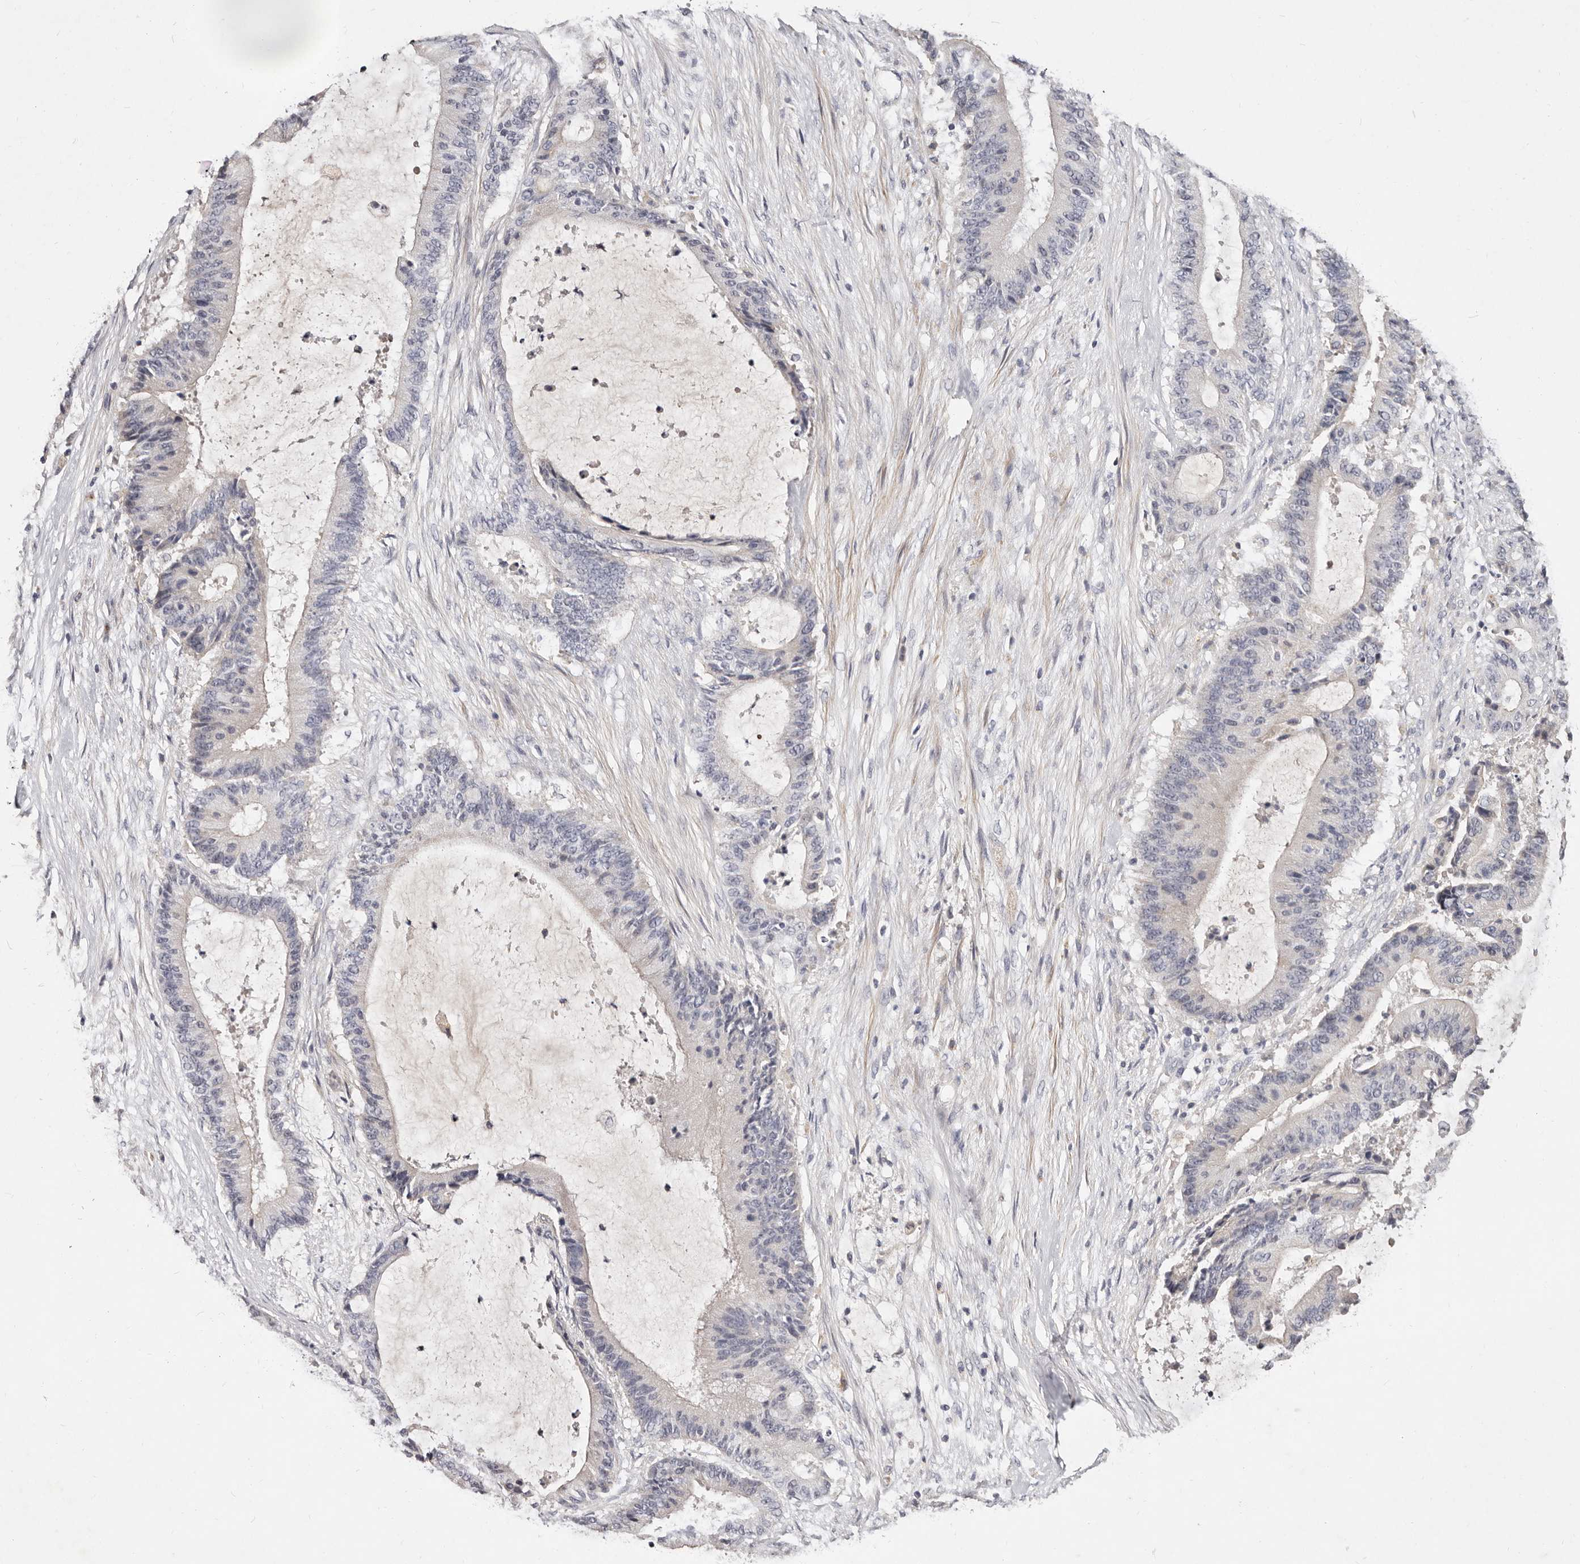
{"staining": {"intensity": "negative", "quantity": "none", "location": "none"}, "tissue": "liver cancer", "cell_type": "Tumor cells", "image_type": "cancer", "snomed": [{"axis": "morphology", "description": "Normal tissue, NOS"}, {"axis": "morphology", "description": "Cholangiocarcinoma"}, {"axis": "topography", "description": "Liver"}, {"axis": "topography", "description": "Peripheral nerve tissue"}], "caption": "High power microscopy histopathology image of an immunohistochemistry (IHC) micrograph of liver cholangiocarcinoma, revealing no significant positivity in tumor cells.", "gene": "MRPS33", "patient": {"sex": "female", "age": 73}}